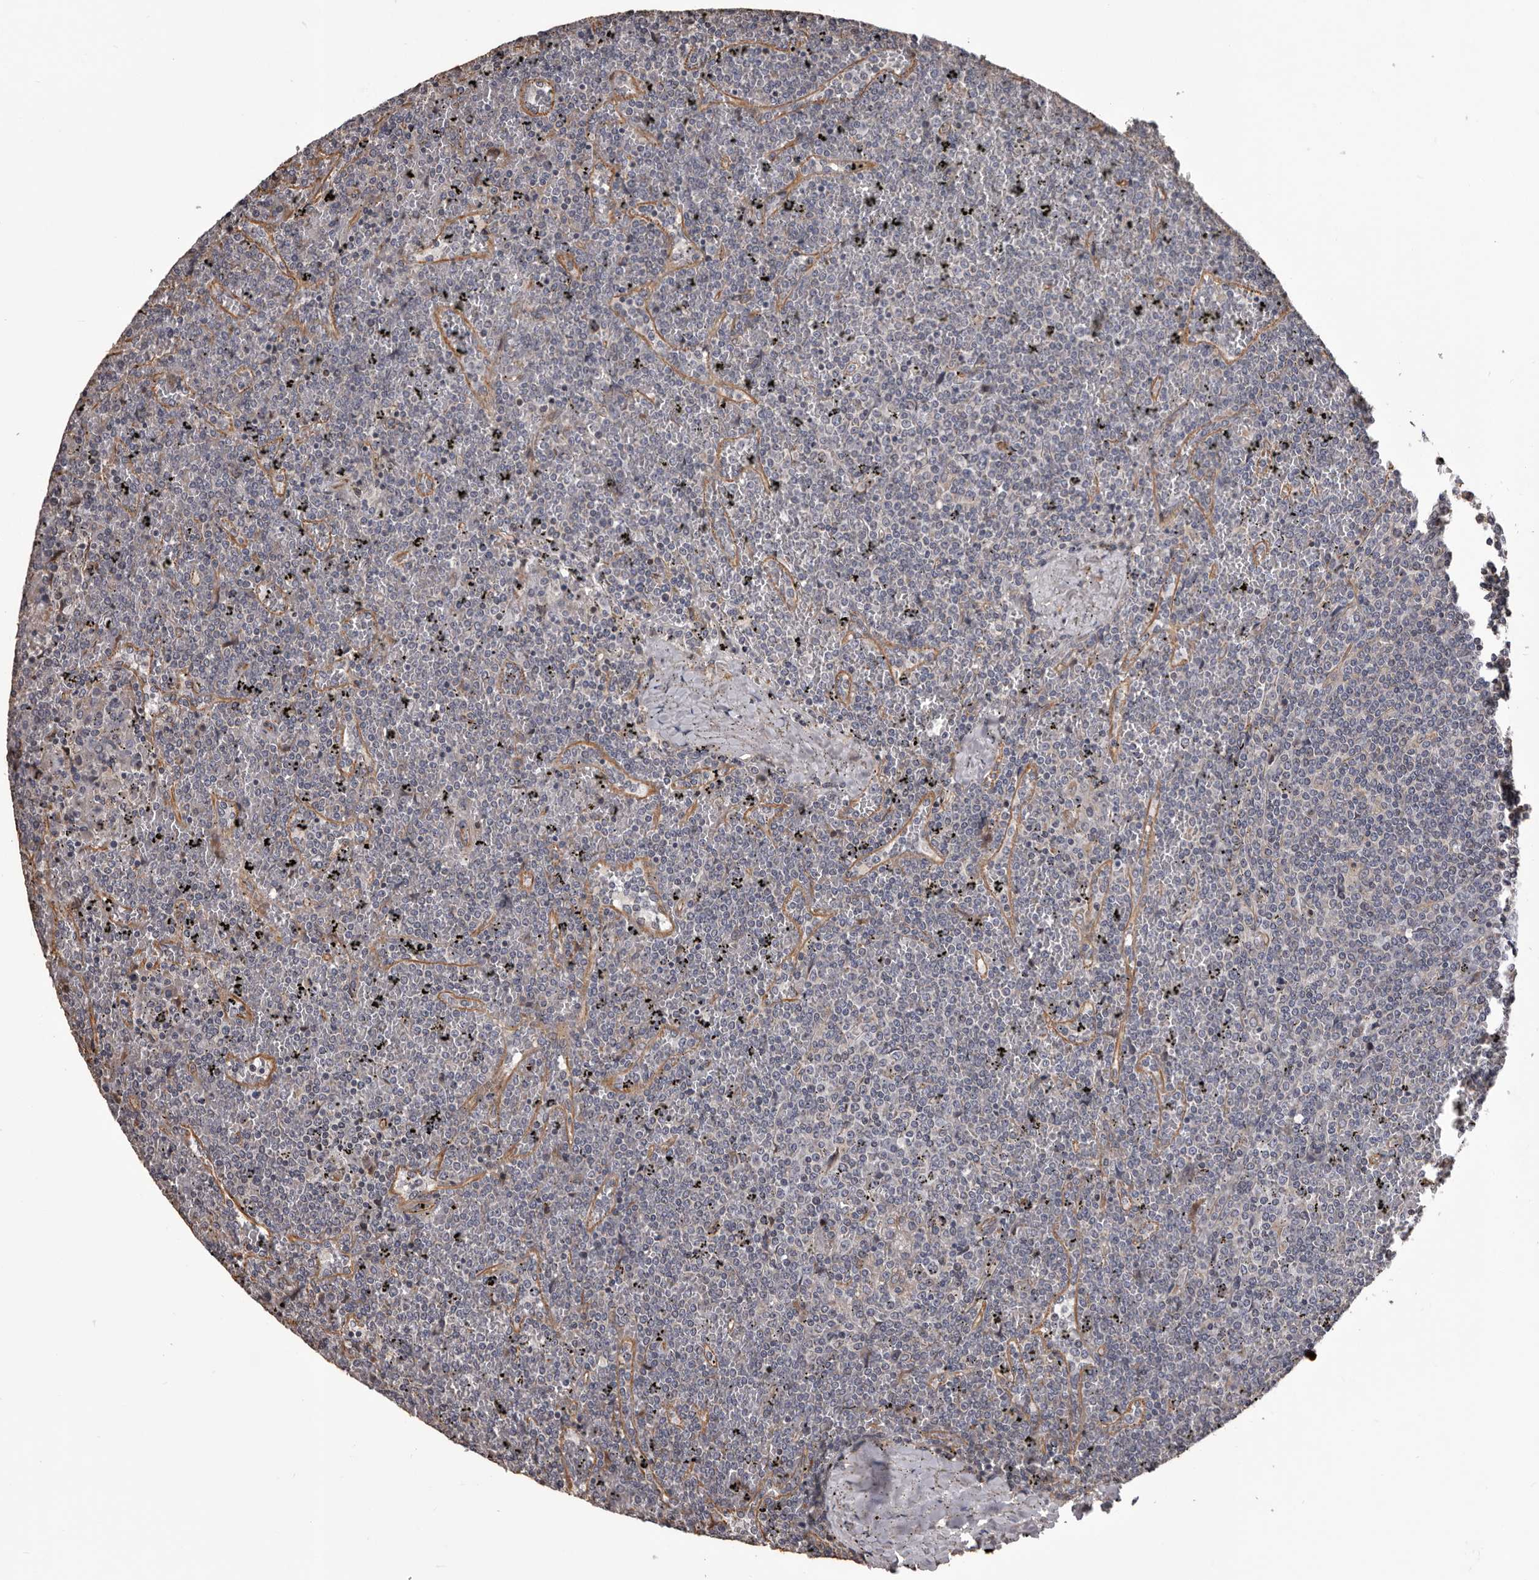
{"staining": {"intensity": "negative", "quantity": "none", "location": "none"}, "tissue": "lymphoma", "cell_type": "Tumor cells", "image_type": "cancer", "snomed": [{"axis": "morphology", "description": "Malignant lymphoma, non-Hodgkin's type, Low grade"}, {"axis": "topography", "description": "Spleen"}], "caption": "High magnification brightfield microscopy of low-grade malignant lymphoma, non-Hodgkin's type stained with DAB (3,3'-diaminobenzidine) (brown) and counterstained with hematoxylin (blue): tumor cells show no significant positivity.", "gene": "CEP104", "patient": {"sex": "female", "age": 19}}